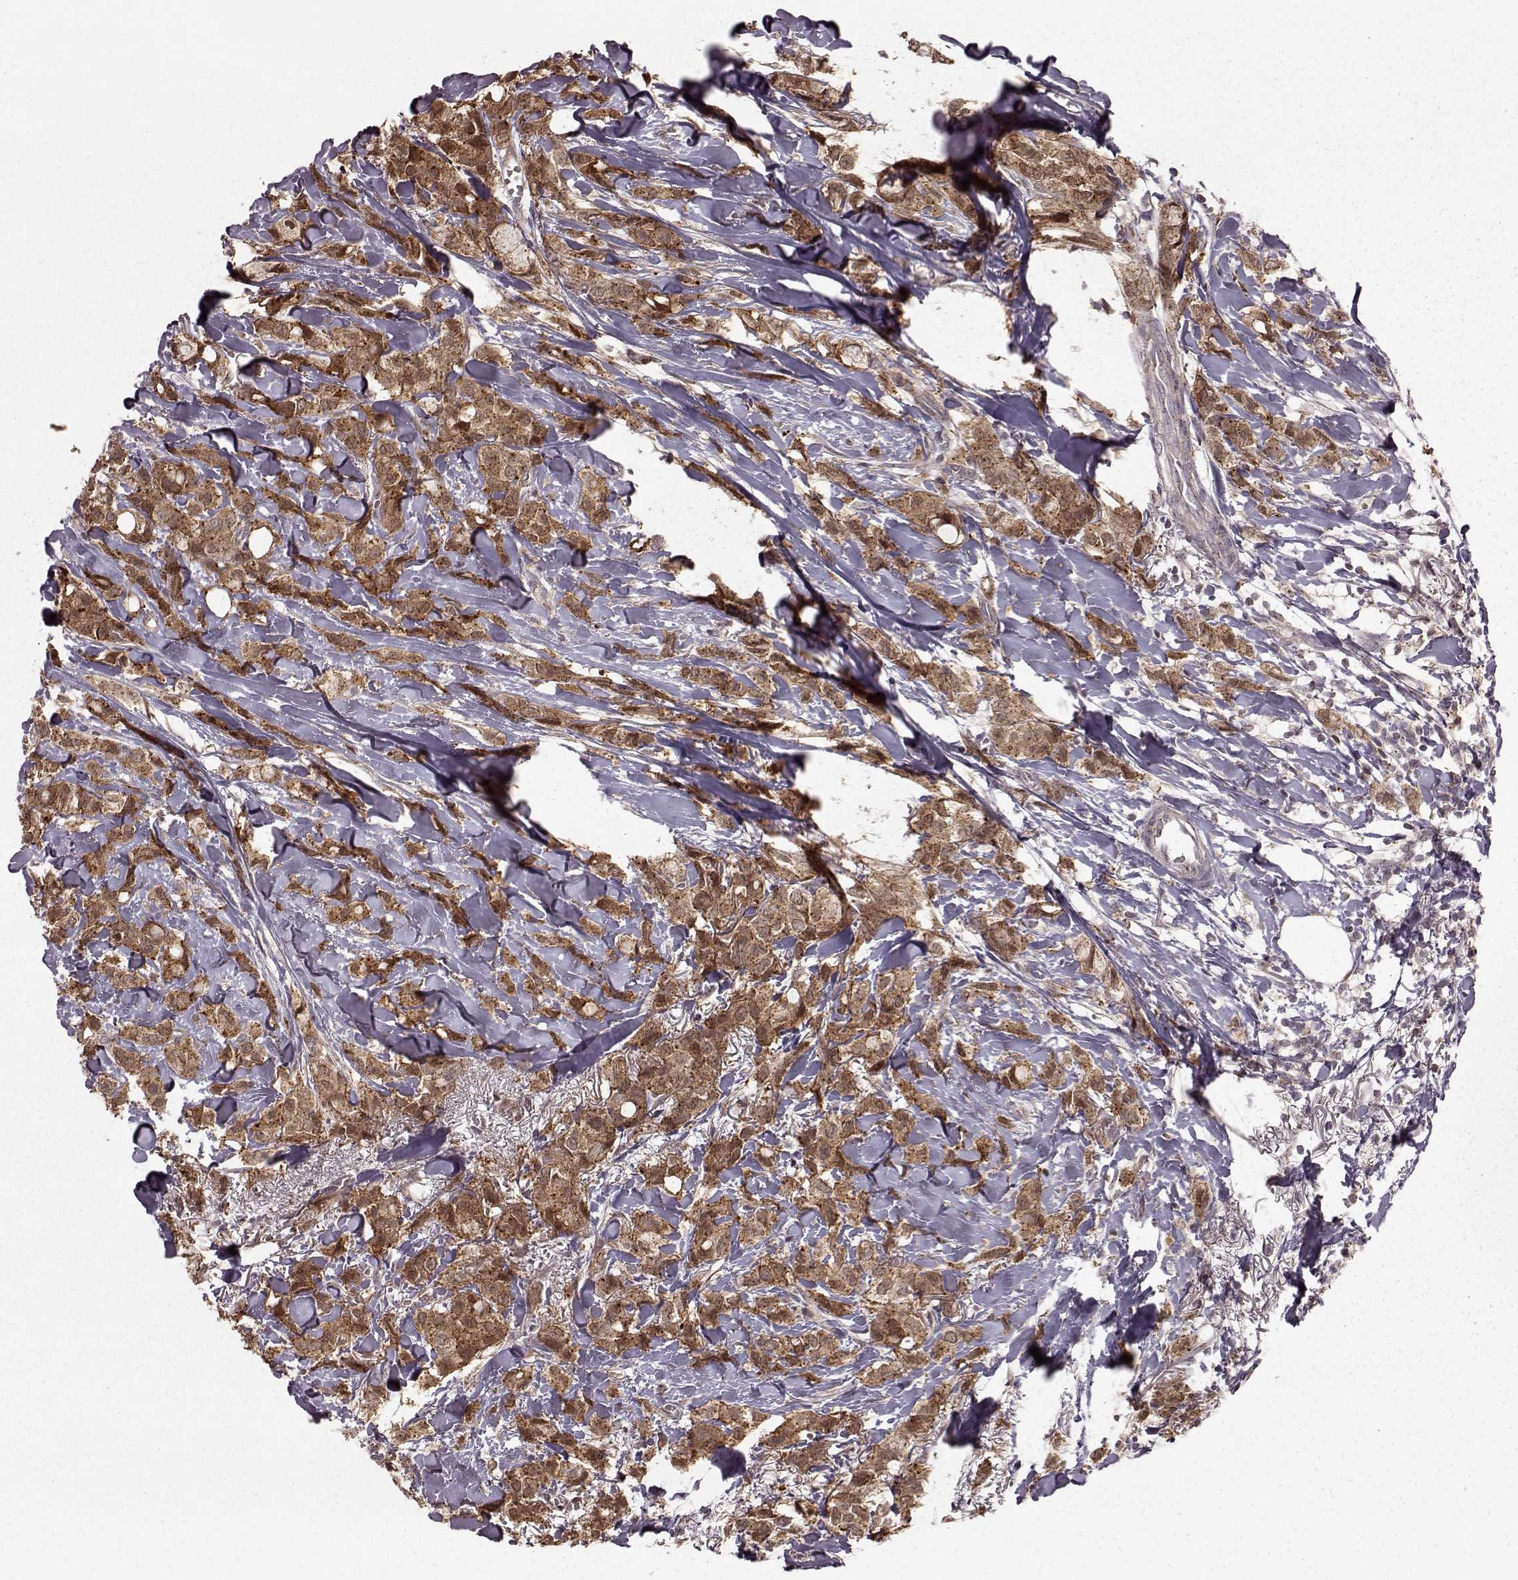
{"staining": {"intensity": "moderate", "quantity": ">75%", "location": "cytoplasmic/membranous,nuclear"}, "tissue": "breast cancer", "cell_type": "Tumor cells", "image_type": "cancer", "snomed": [{"axis": "morphology", "description": "Duct carcinoma"}, {"axis": "topography", "description": "Breast"}], "caption": "The image exhibits immunohistochemical staining of breast infiltrating ductal carcinoma. There is moderate cytoplasmic/membranous and nuclear staining is present in approximately >75% of tumor cells. (IHC, brightfield microscopy, high magnification).", "gene": "GSS", "patient": {"sex": "female", "age": 85}}